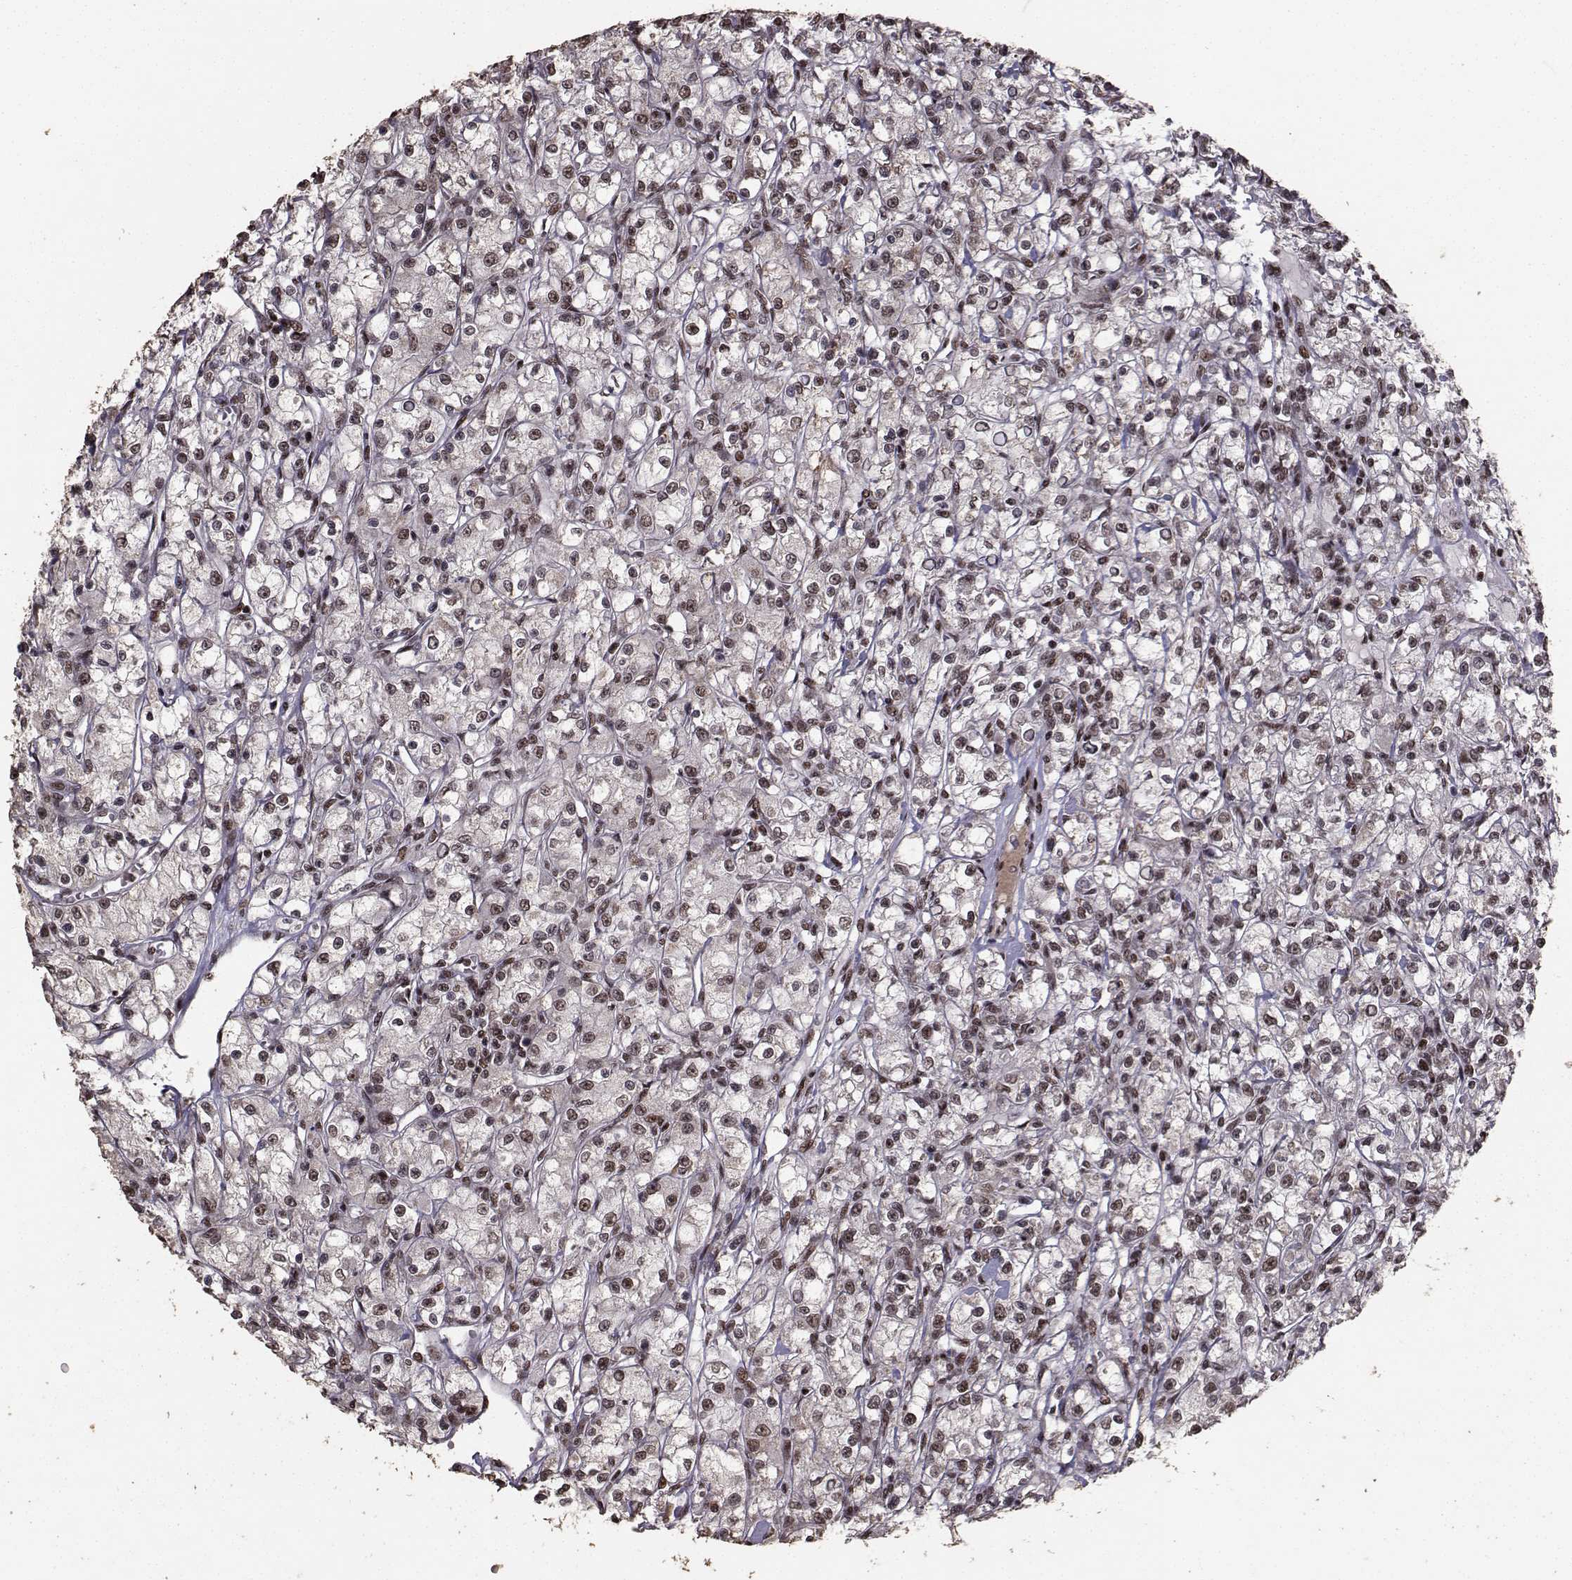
{"staining": {"intensity": "strong", "quantity": "25%-75%", "location": "nuclear"}, "tissue": "renal cancer", "cell_type": "Tumor cells", "image_type": "cancer", "snomed": [{"axis": "morphology", "description": "Adenocarcinoma, NOS"}, {"axis": "topography", "description": "Kidney"}], "caption": "Protein expression analysis of human renal adenocarcinoma reveals strong nuclear positivity in about 25%-75% of tumor cells. (Stains: DAB (3,3'-diaminobenzidine) in brown, nuclei in blue, Microscopy: brightfield microscopy at high magnification).", "gene": "SF1", "patient": {"sex": "female", "age": 59}}